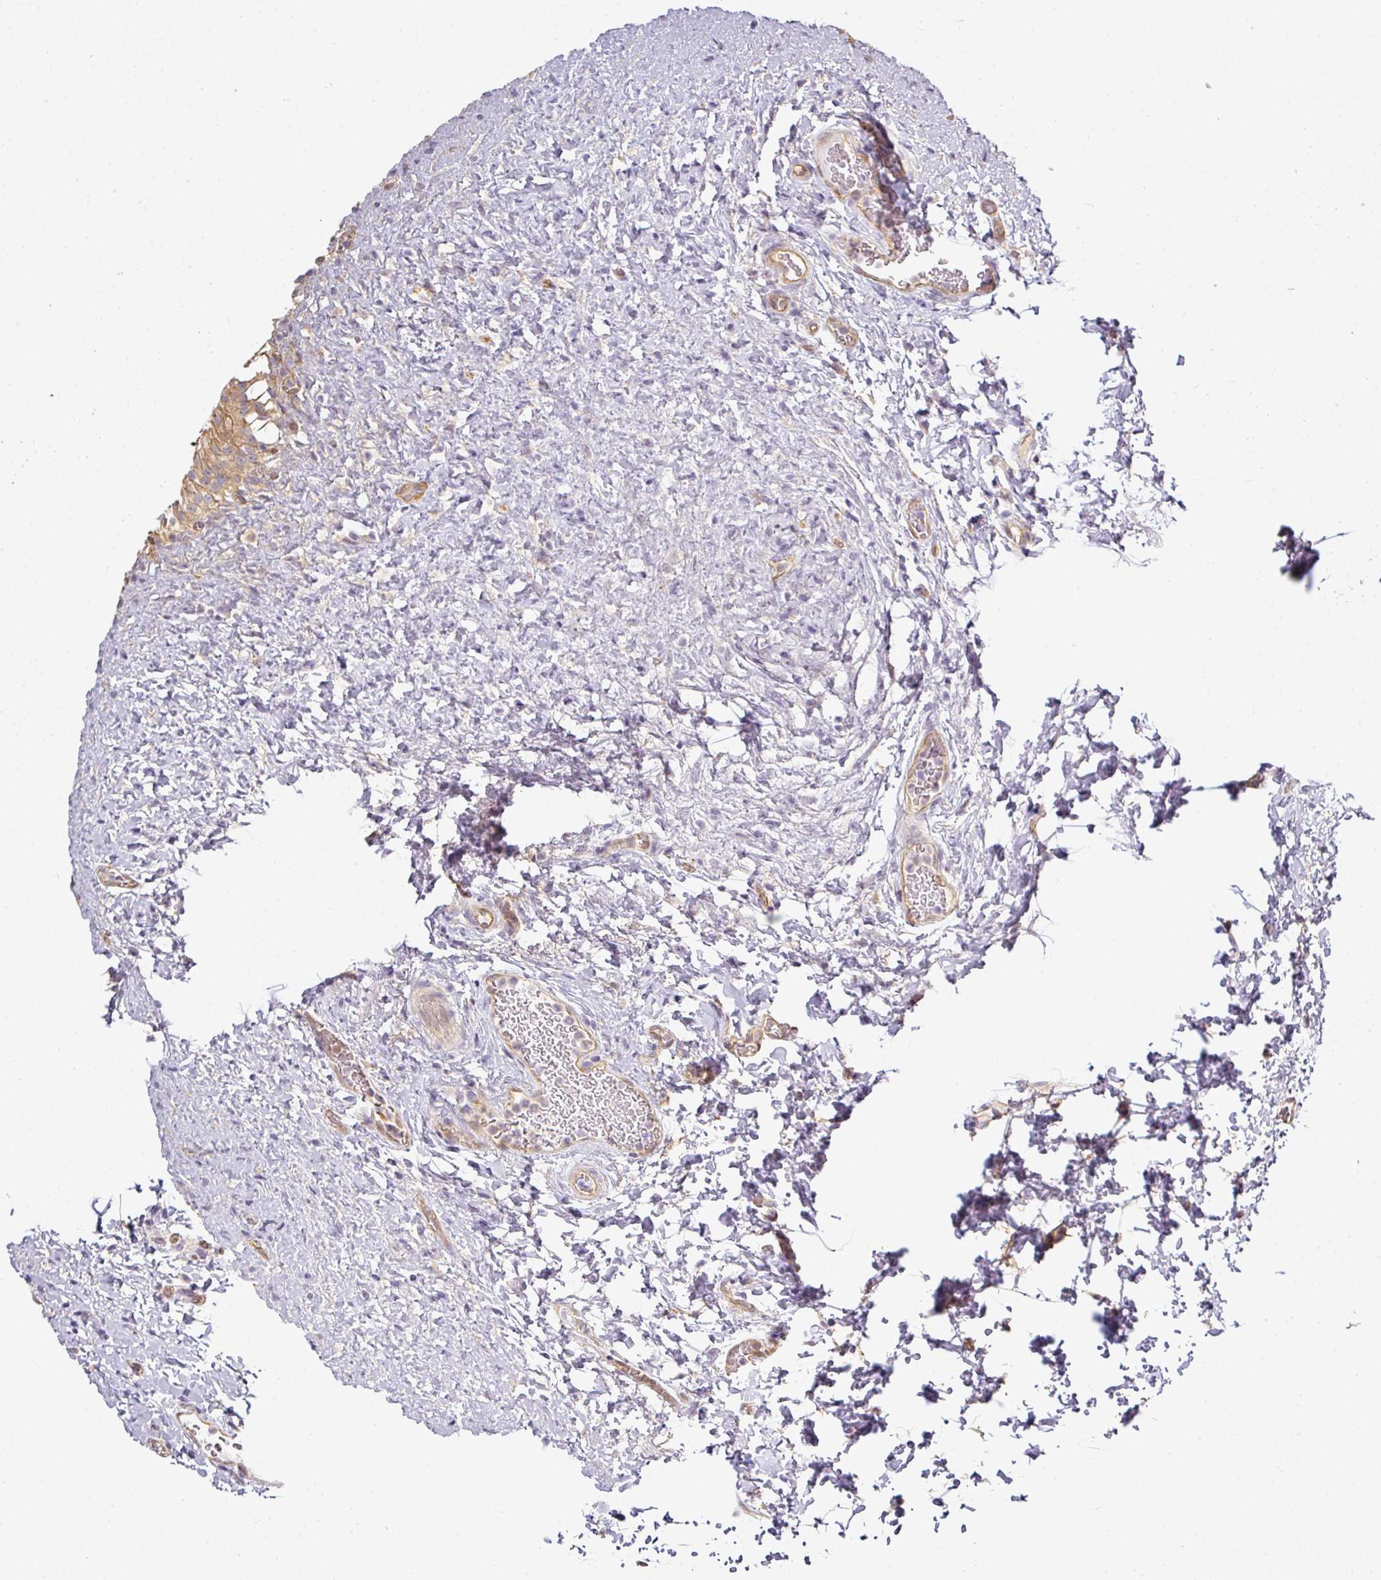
{"staining": {"intensity": "weak", "quantity": "25%-75%", "location": "cytoplasmic/membranous,nuclear"}, "tissue": "urinary bladder", "cell_type": "Urothelial cells", "image_type": "normal", "snomed": [{"axis": "morphology", "description": "Normal tissue, NOS"}, {"axis": "topography", "description": "Urinary bladder"}], "caption": "Immunohistochemistry (IHC) histopathology image of normal urinary bladder stained for a protein (brown), which demonstrates low levels of weak cytoplasmic/membranous,nuclear expression in approximately 25%-75% of urothelial cells.", "gene": "ANKRD18A", "patient": {"sex": "female", "age": 27}}